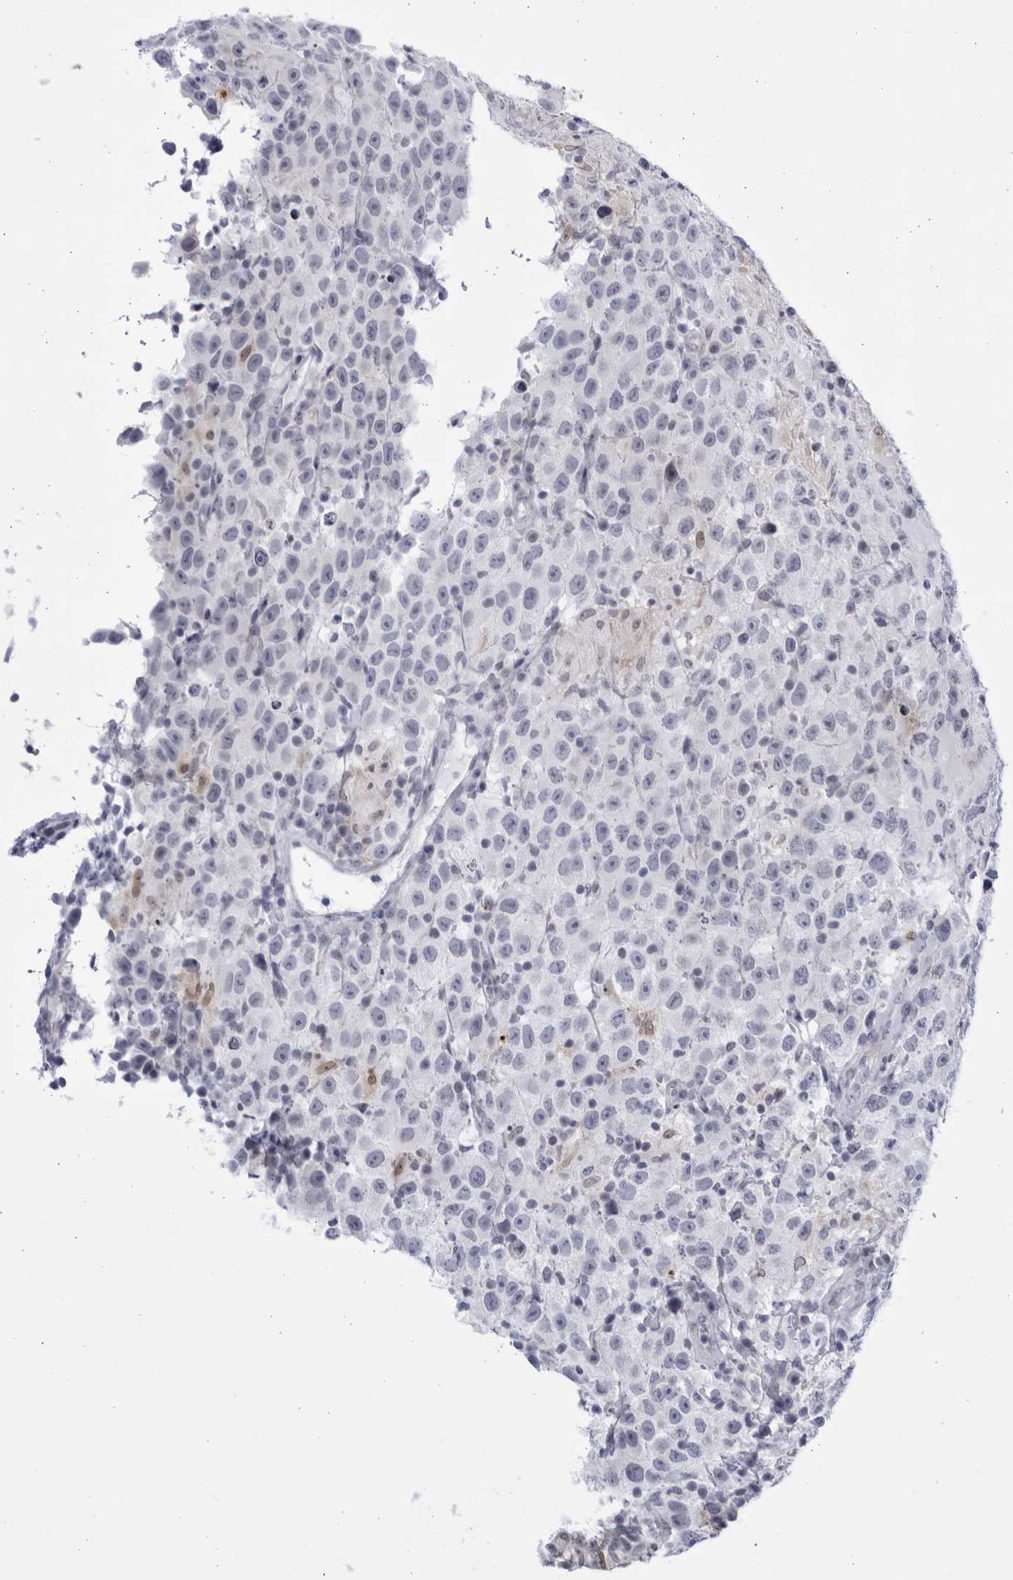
{"staining": {"intensity": "negative", "quantity": "none", "location": "none"}, "tissue": "testis cancer", "cell_type": "Tumor cells", "image_type": "cancer", "snomed": [{"axis": "morphology", "description": "Seminoma, NOS"}, {"axis": "topography", "description": "Testis"}], "caption": "Immunohistochemical staining of testis seminoma exhibits no significant positivity in tumor cells.", "gene": "CCDC181", "patient": {"sex": "male", "age": 41}}